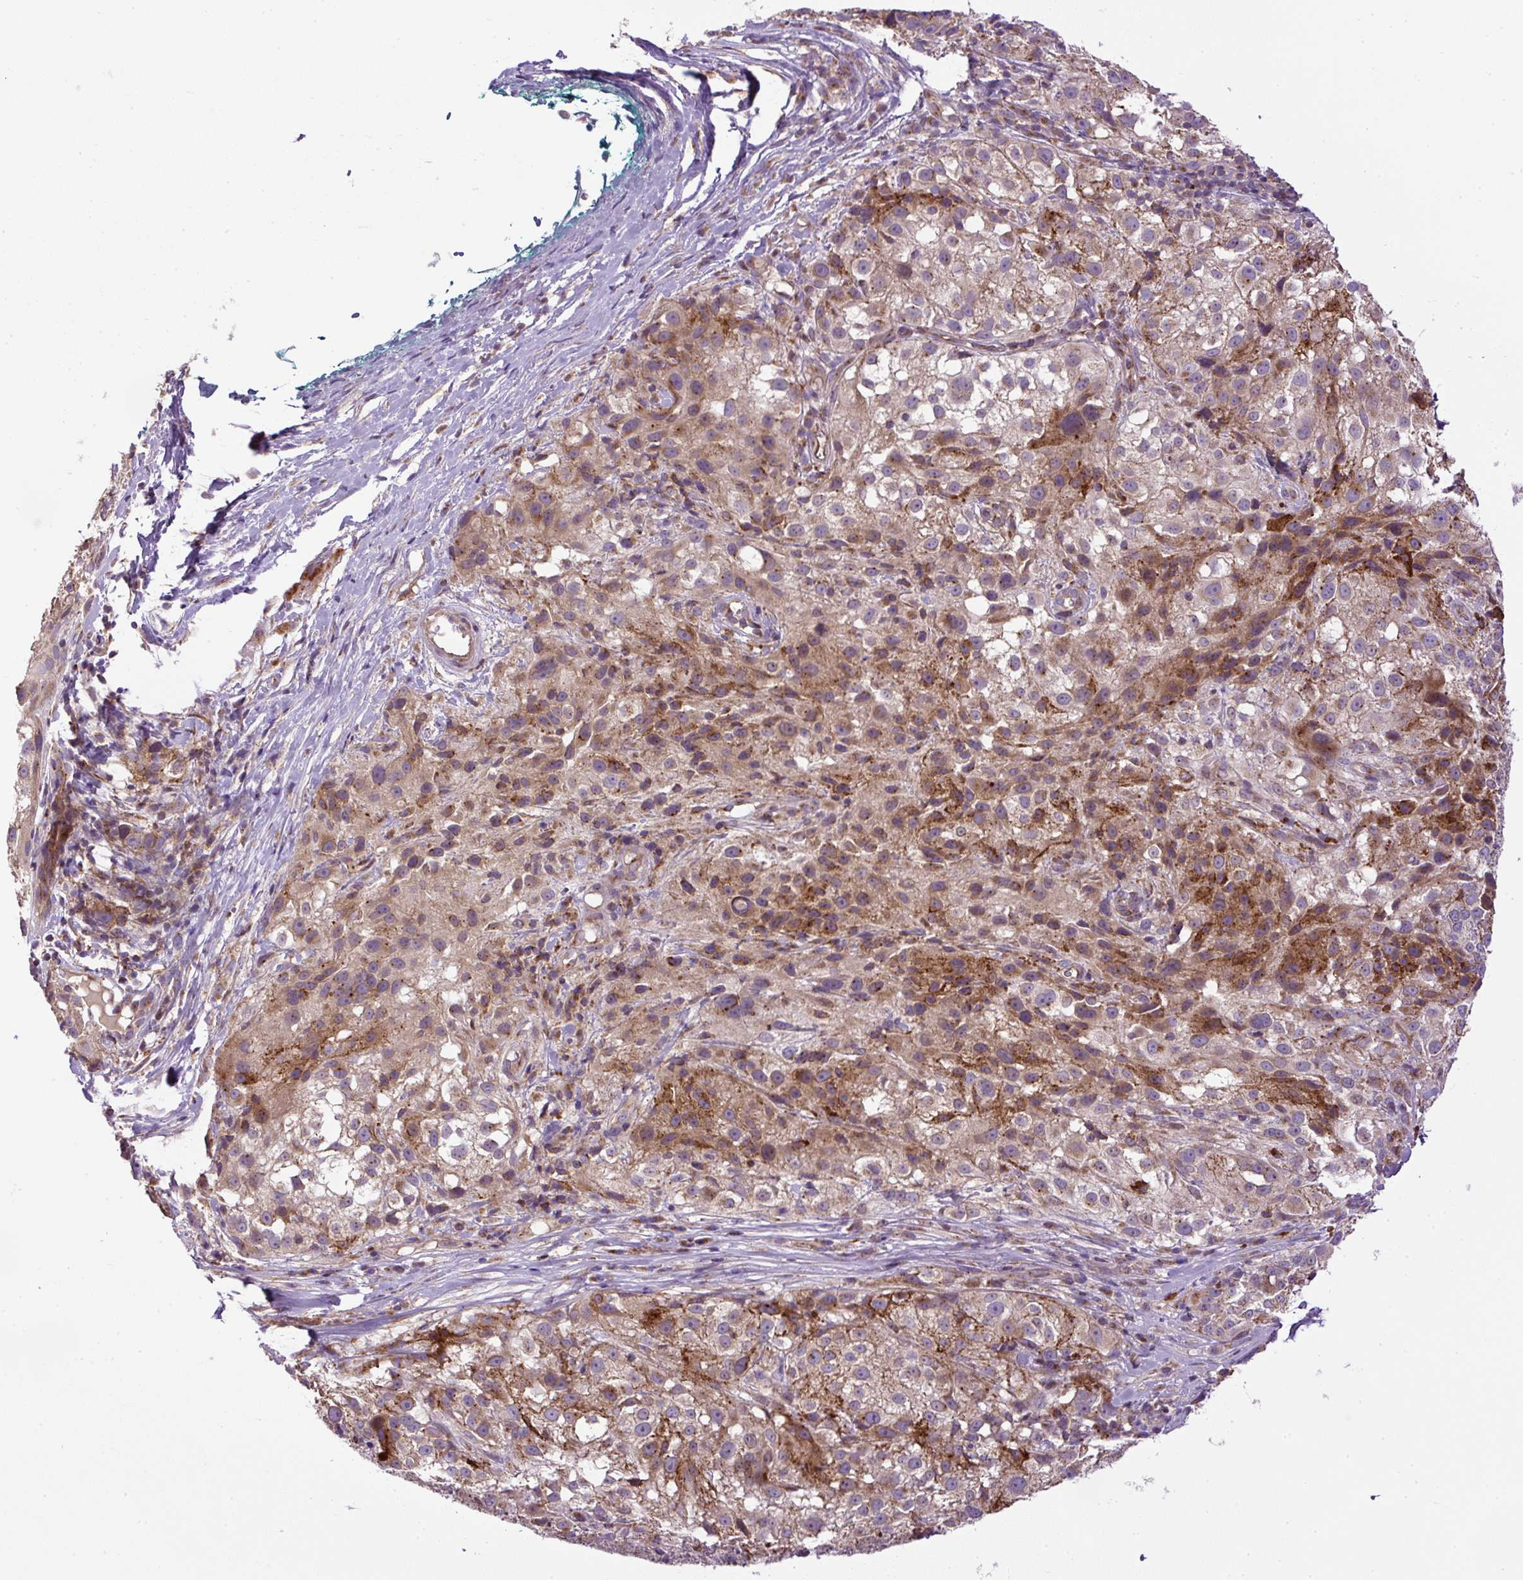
{"staining": {"intensity": "moderate", "quantity": "25%-75%", "location": "cytoplasmic/membranous"}, "tissue": "melanoma", "cell_type": "Tumor cells", "image_type": "cancer", "snomed": [{"axis": "morphology", "description": "Necrosis, NOS"}, {"axis": "morphology", "description": "Malignant melanoma, NOS"}, {"axis": "topography", "description": "Skin"}], "caption": "Protein analysis of melanoma tissue demonstrates moderate cytoplasmic/membranous expression in approximately 25%-75% of tumor cells. (DAB (3,3'-diaminobenzidine) IHC with brightfield microscopy, high magnification).", "gene": "ZNF547", "patient": {"sex": "female", "age": 87}}